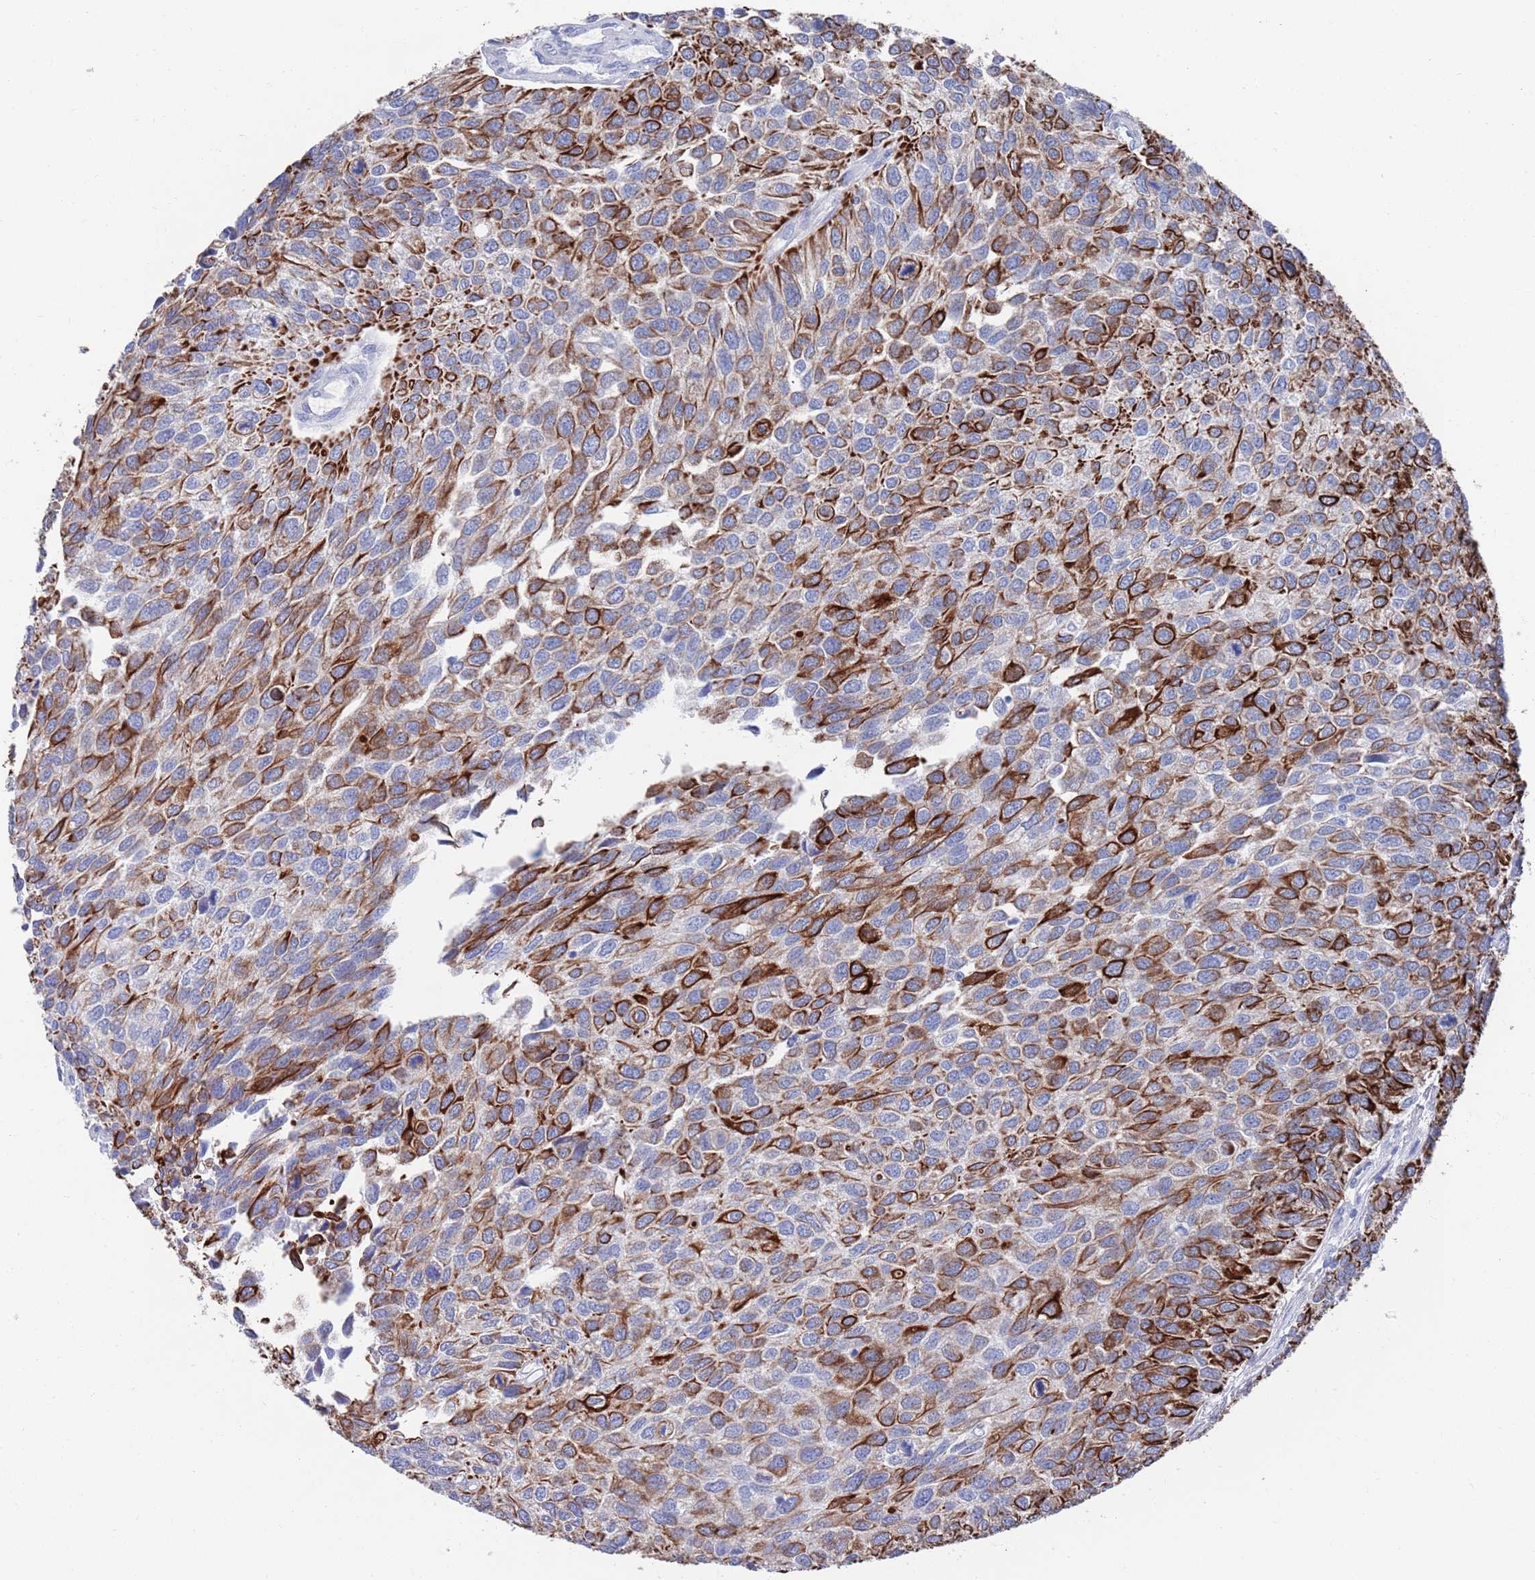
{"staining": {"intensity": "strong", "quantity": "25%-75%", "location": "cytoplasmic/membranous"}, "tissue": "urothelial cancer", "cell_type": "Tumor cells", "image_type": "cancer", "snomed": [{"axis": "morphology", "description": "Urothelial carcinoma, NOS"}, {"axis": "topography", "description": "Urinary bladder"}], "caption": "An image of transitional cell carcinoma stained for a protein exhibits strong cytoplasmic/membranous brown staining in tumor cells.", "gene": "MTMR2", "patient": {"sex": "male", "age": 55}}